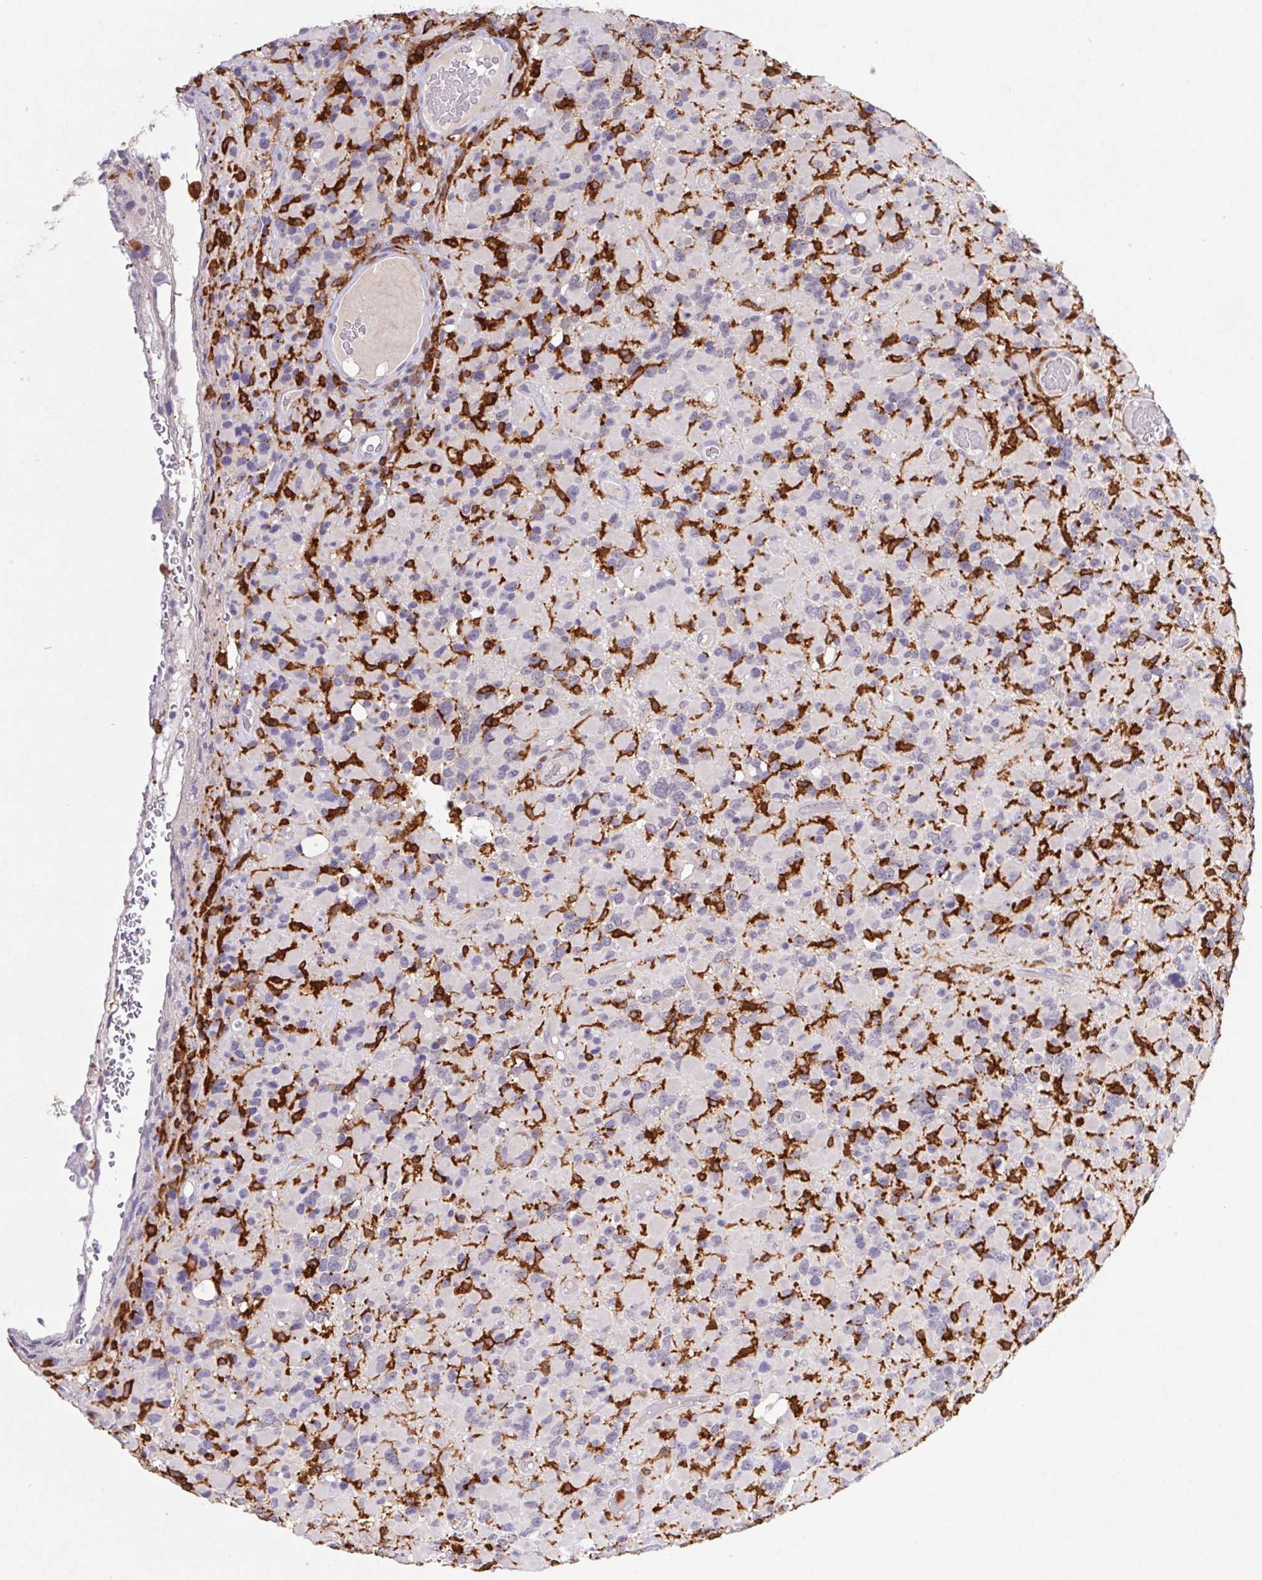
{"staining": {"intensity": "negative", "quantity": "none", "location": "none"}, "tissue": "glioma", "cell_type": "Tumor cells", "image_type": "cancer", "snomed": [{"axis": "morphology", "description": "Glioma, malignant, High grade"}, {"axis": "topography", "description": "Brain"}], "caption": "There is no significant staining in tumor cells of malignant glioma (high-grade).", "gene": "APBB1IP", "patient": {"sex": "female", "age": 40}}